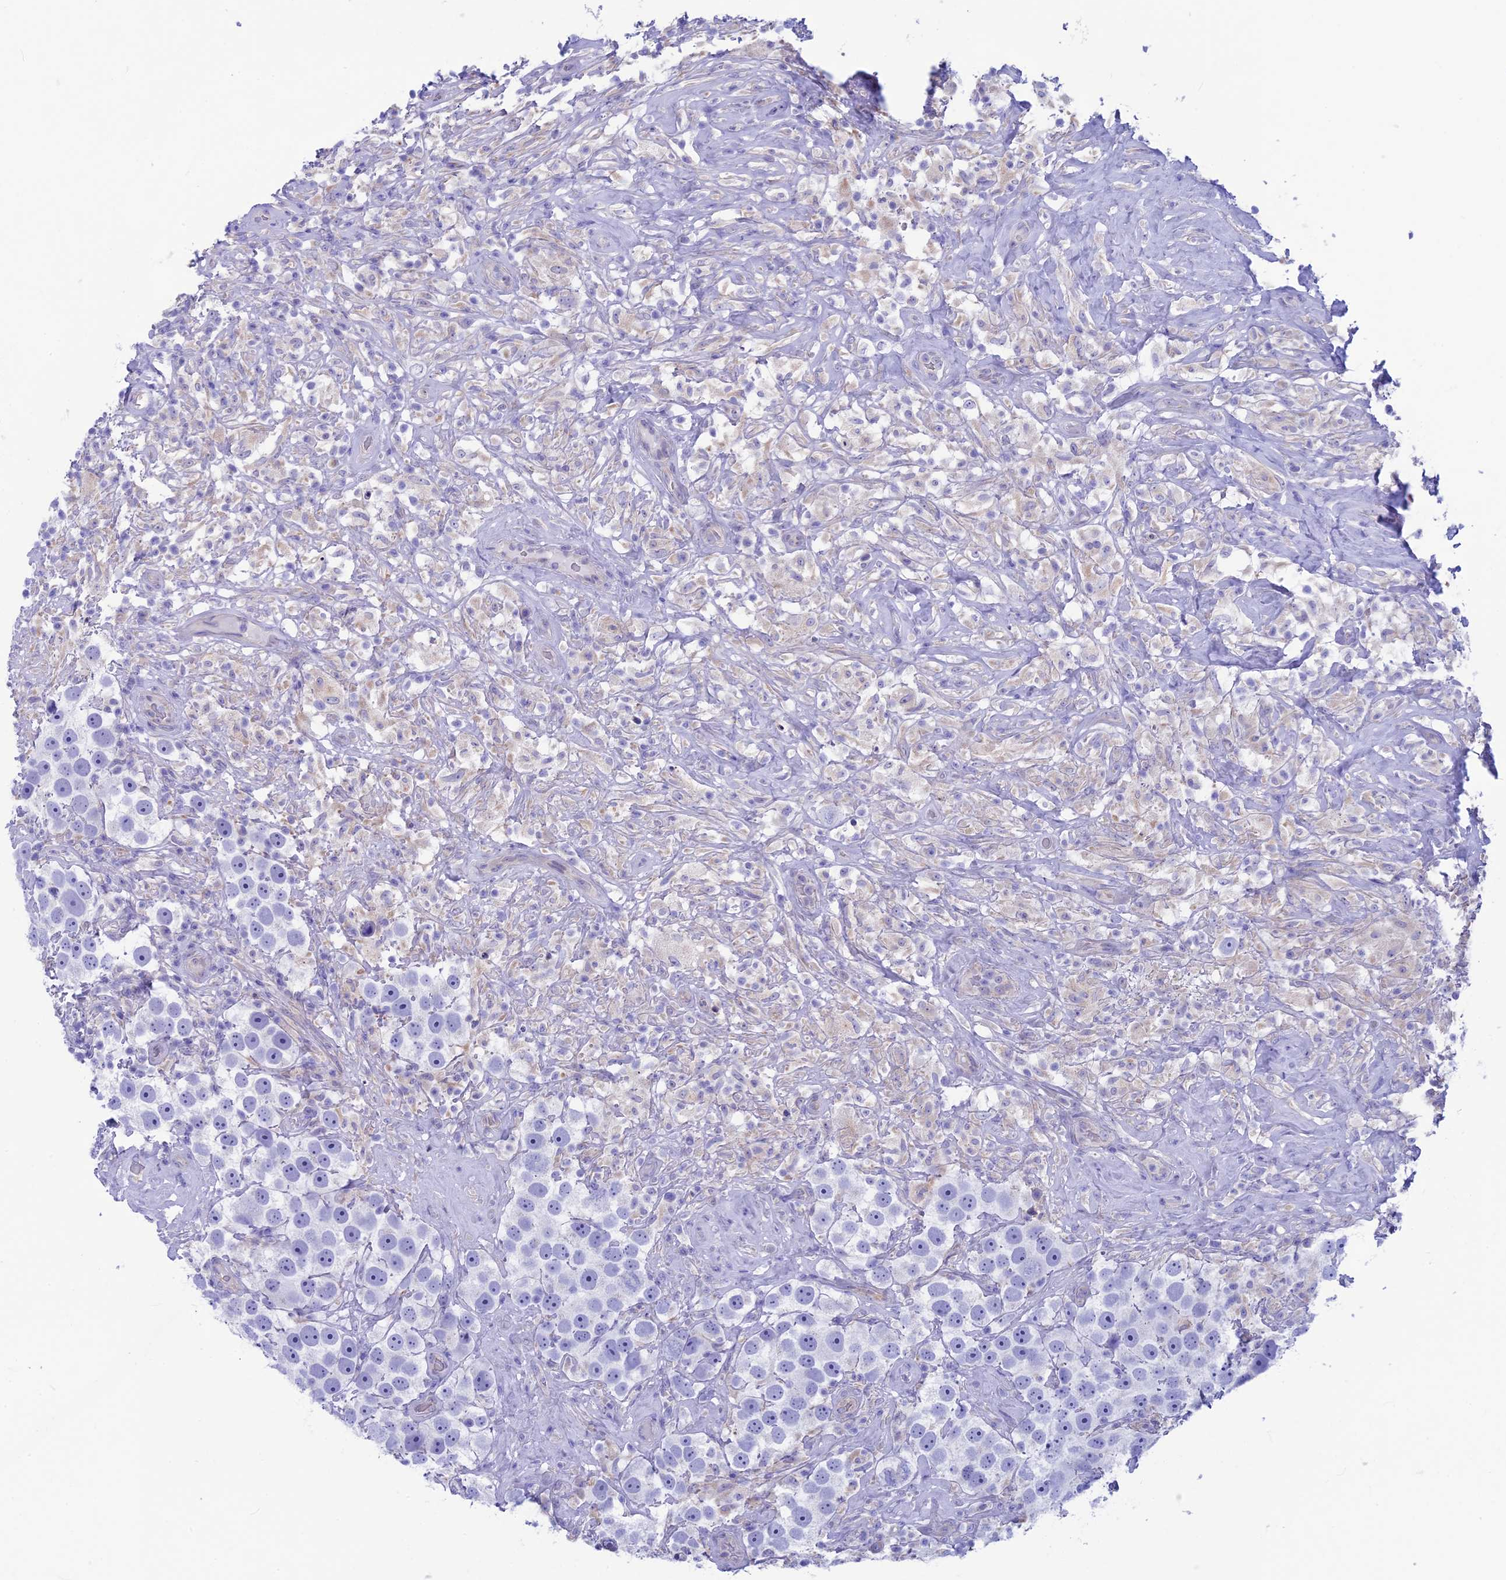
{"staining": {"intensity": "negative", "quantity": "none", "location": "none"}, "tissue": "testis cancer", "cell_type": "Tumor cells", "image_type": "cancer", "snomed": [{"axis": "morphology", "description": "Seminoma, NOS"}, {"axis": "topography", "description": "Testis"}], "caption": "High magnification brightfield microscopy of seminoma (testis) stained with DAB (brown) and counterstained with hematoxylin (blue): tumor cells show no significant expression.", "gene": "GNGT2", "patient": {"sex": "male", "age": 49}}